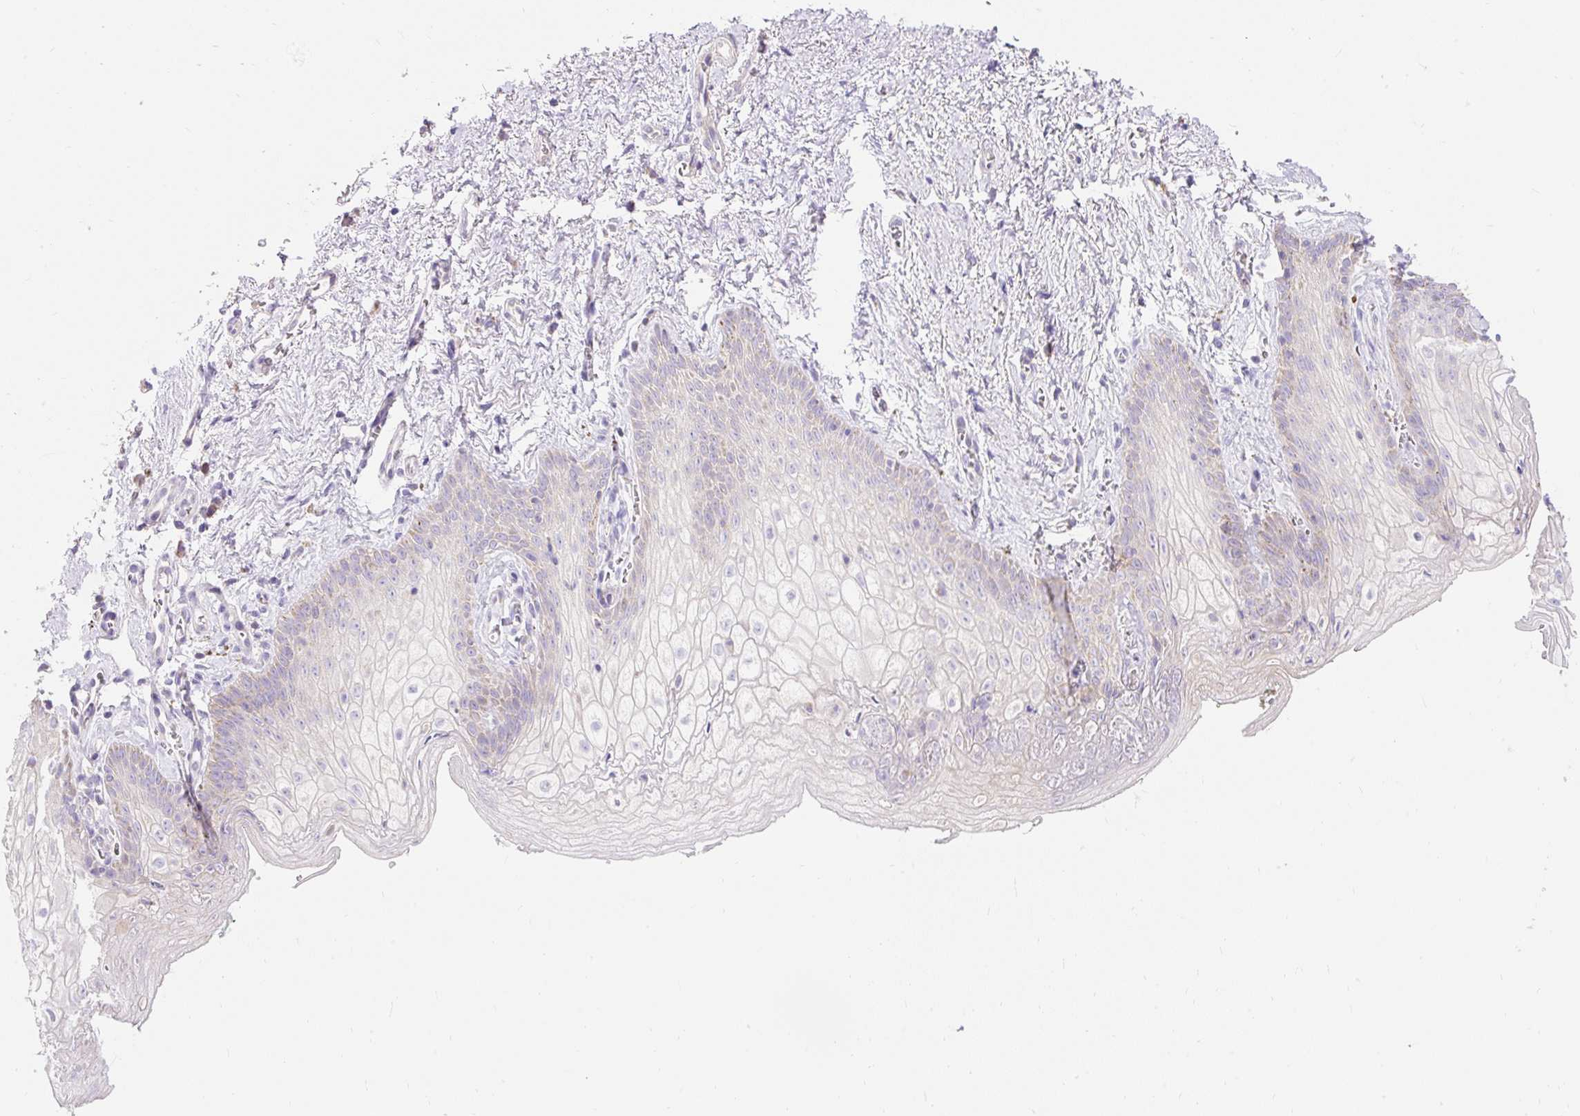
{"staining": {"intensity": "negative", "quantity": "none", "location": "none"}, "tissue": "vagina", "cell_type": "Squamous epithelial cells", "image_type": "normal", "snomed": [{"axis": "morphology", "description": "Normal tissue, NOS"}, {"axis": "topography", "description": "Vulva"}, {"axis": "topography", "description": "Vagina"}, {"axis": "topography", "description": "Peripheral nerve tissue"}], "caption": "Vagina stained for a protein using immunohistochemistry (IHC) demonstrates no positivity squamous epithelial cells.", "gene": "PMAIP1", "patient": {"sex": "female", "age": 66}}